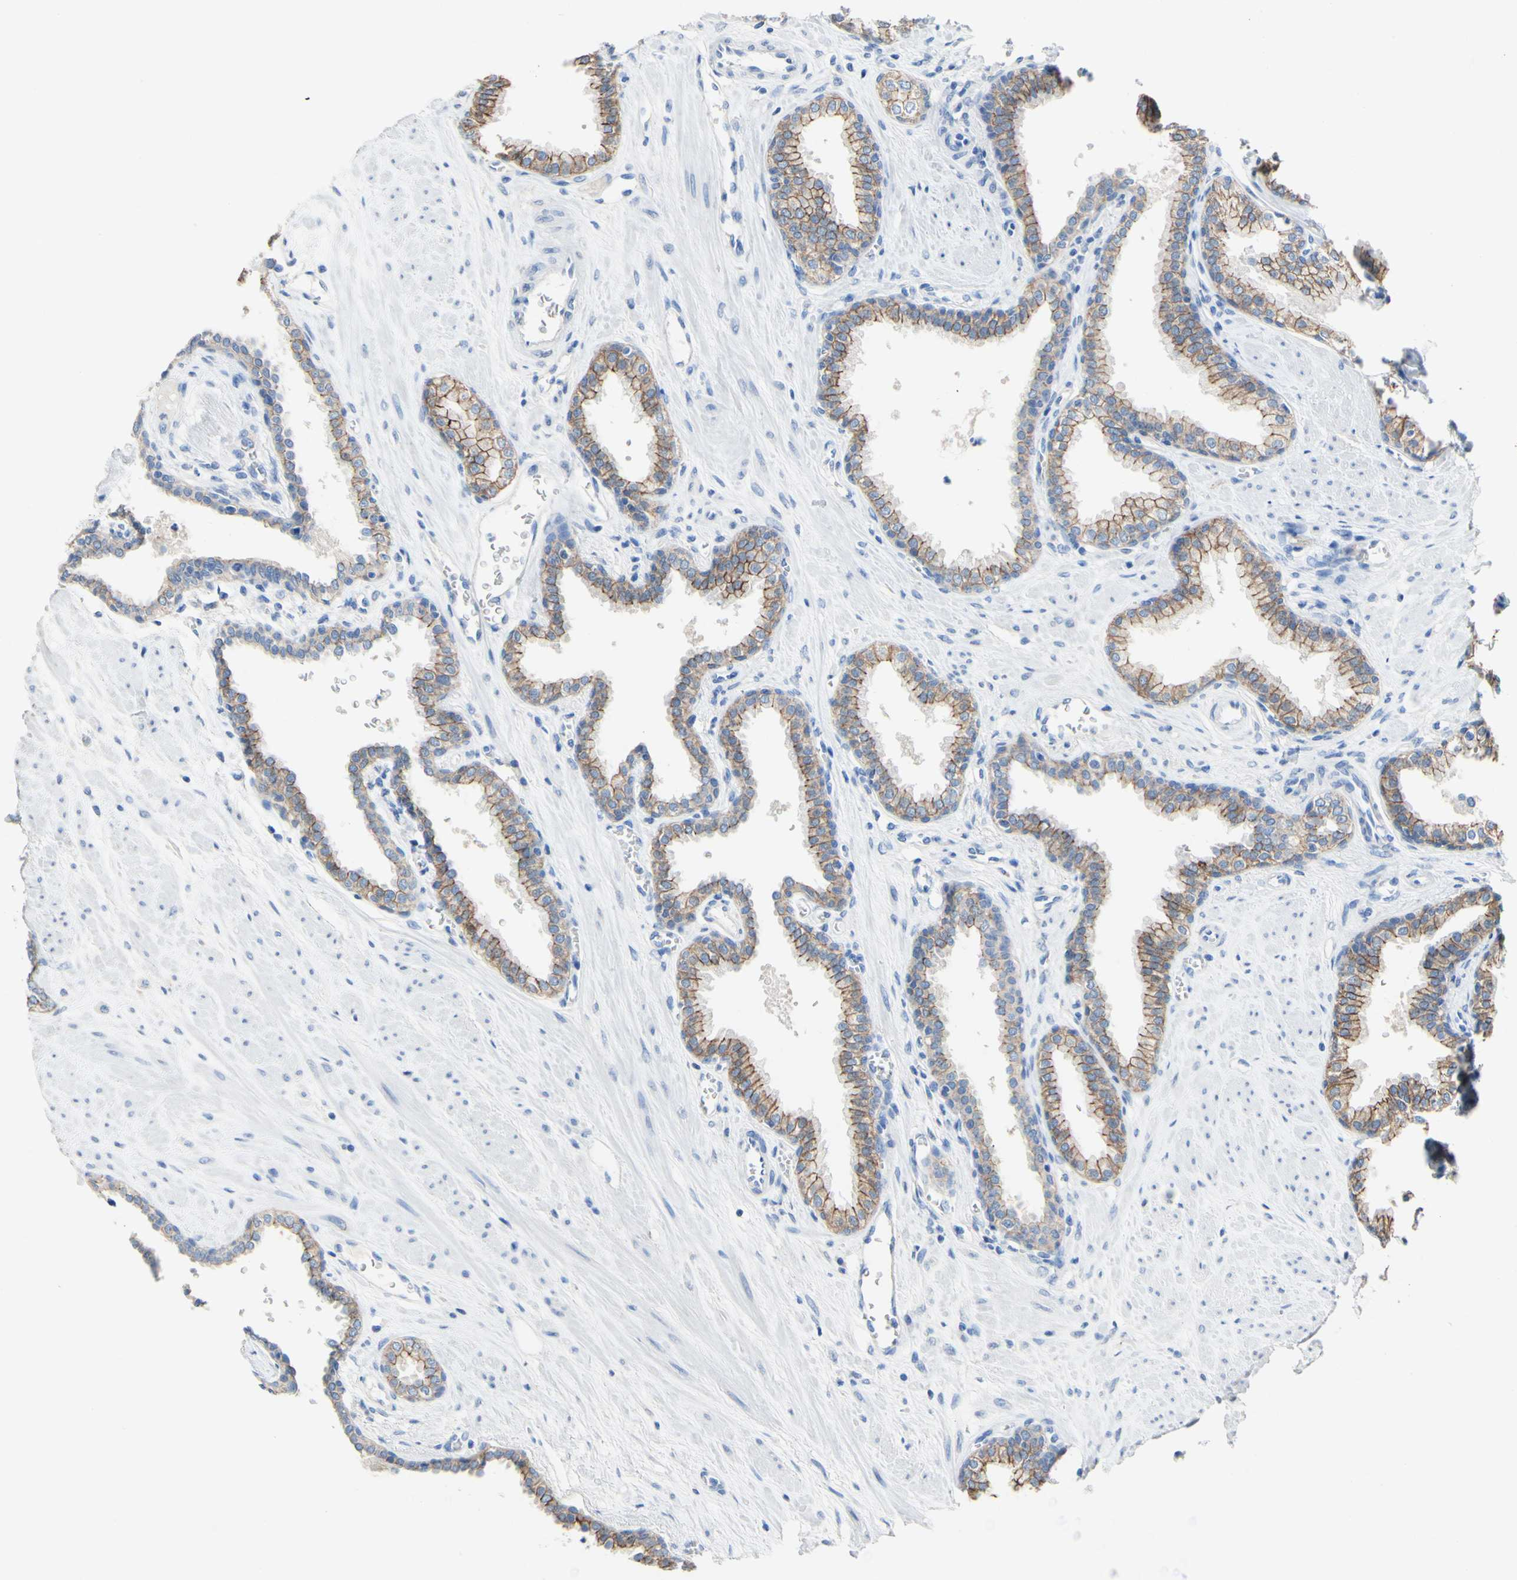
{"staining": {"intensity": "moderate", "quantity": ">75%", "location": "cytoplasmic/membranous"}, "tissue": "prostate", "cell_type": "Glandular cells", "image_type": "normal", "snomed": [{"axis": "morphology", "description": "Normal tissue, NOS"}, {"axis": "topography", "description": "Prostate"}], "caption": "Protein analysis of unremarkable prostate demonstrates moderate cytoplasmic/membranous expression in about >75% of glandular cells. (DAB (3,3'-diaminobenzidine) IHC, brown staining for protein, blue staining for nuclei).", "gene": "DSC2", "patient": {"sex": "male", "age": 51}}